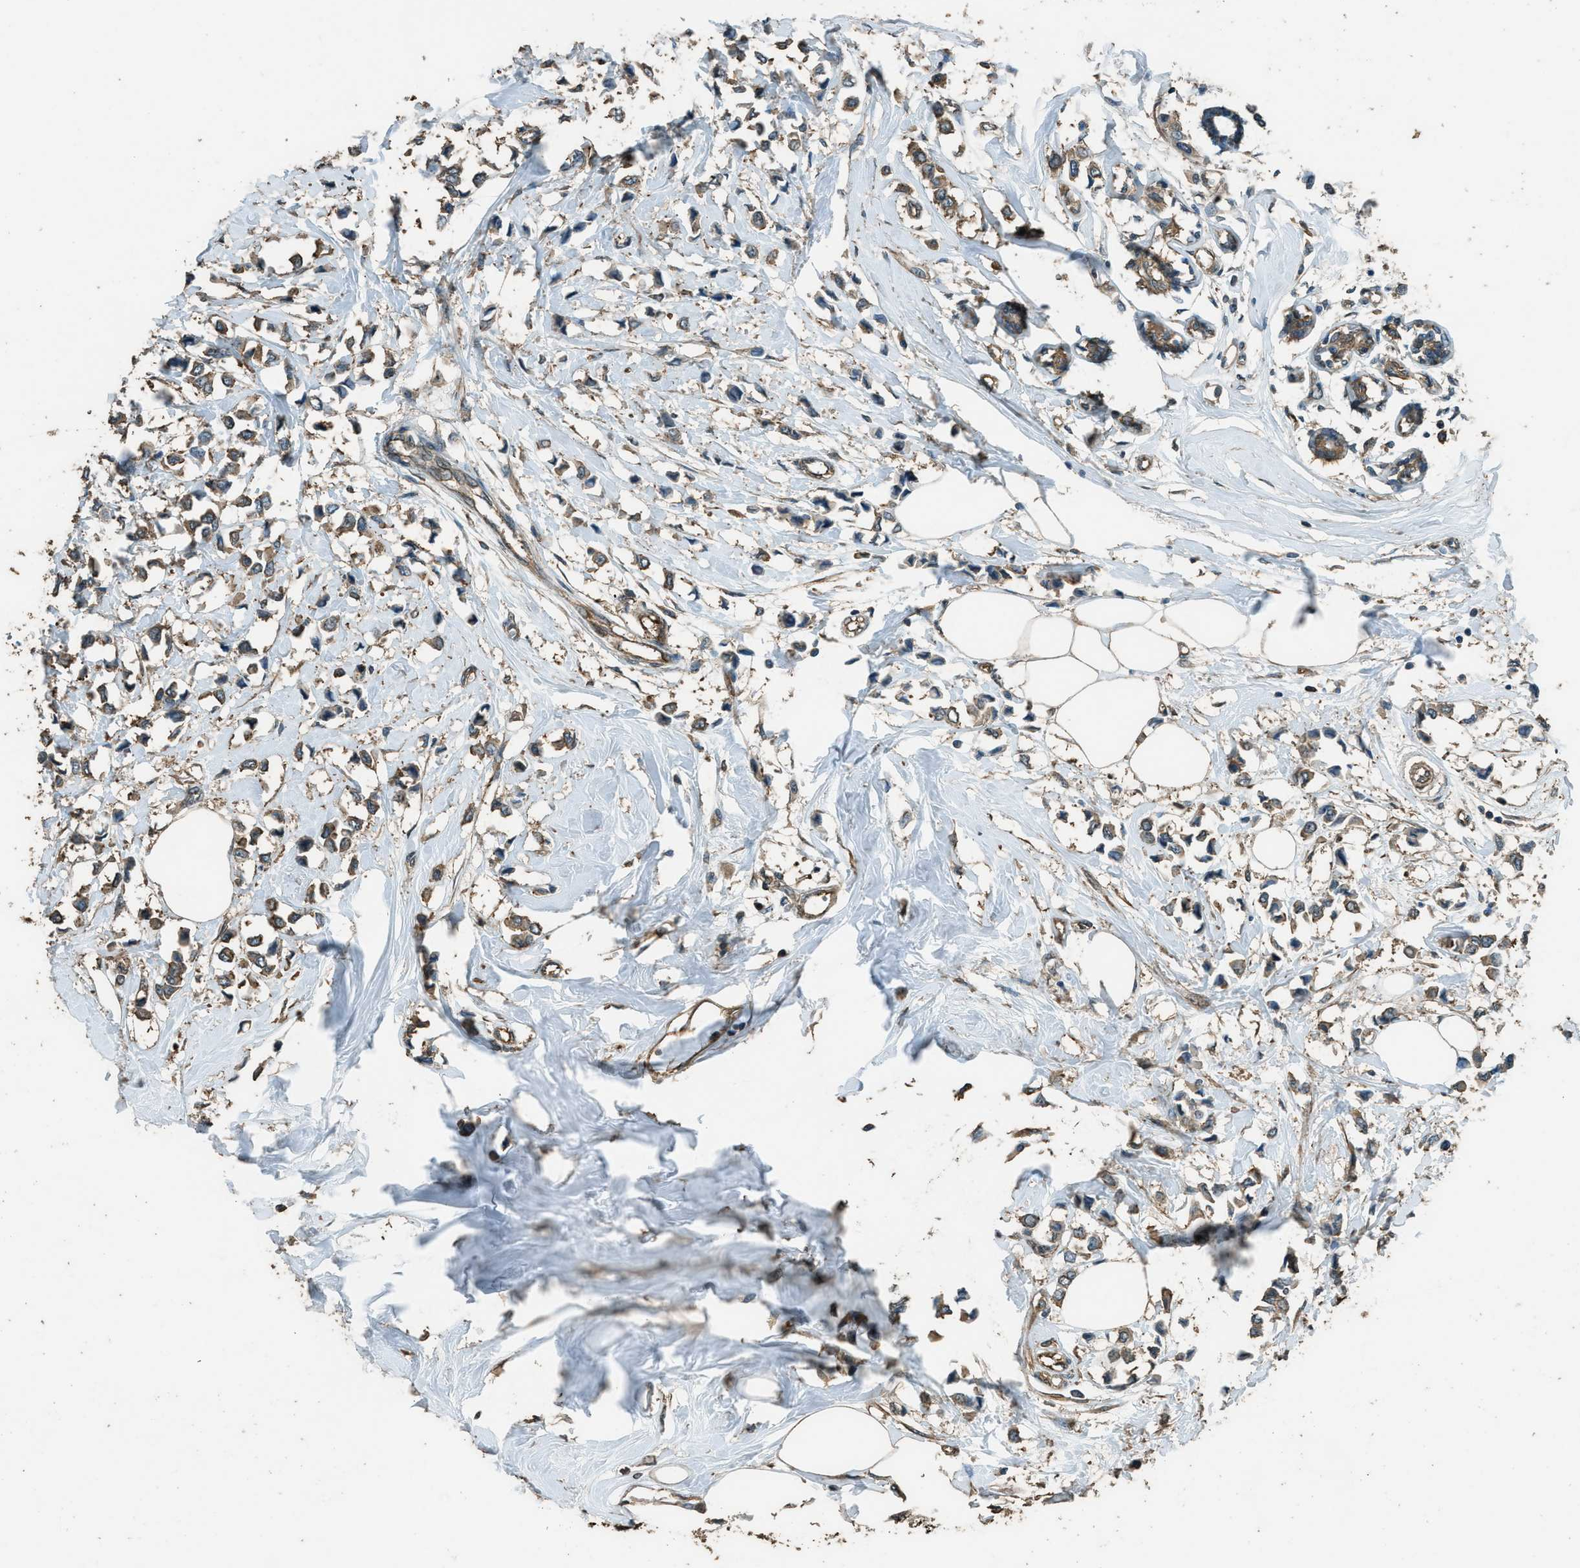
{"staining": {"intensity": "moderate", "quantity": ">75%", "location": "cytoplasmic/membranous"}, "tissue": "breast cancer", "cell_type": "Tumor cells", "image_type": "cancer", "snomed": [{"axis": "morphology", "description": "Lobular carcinoma"}, {"axis": "topography", "description": "Breast"}], "caption": "Breast cancer tissue shows moderate cytoplasmic/membranous positivity in about >75% of tumor cells, visualized by immunohistochemistry.", "gene": "MARS1", "patient": {"sex": "female", "age": 51}}